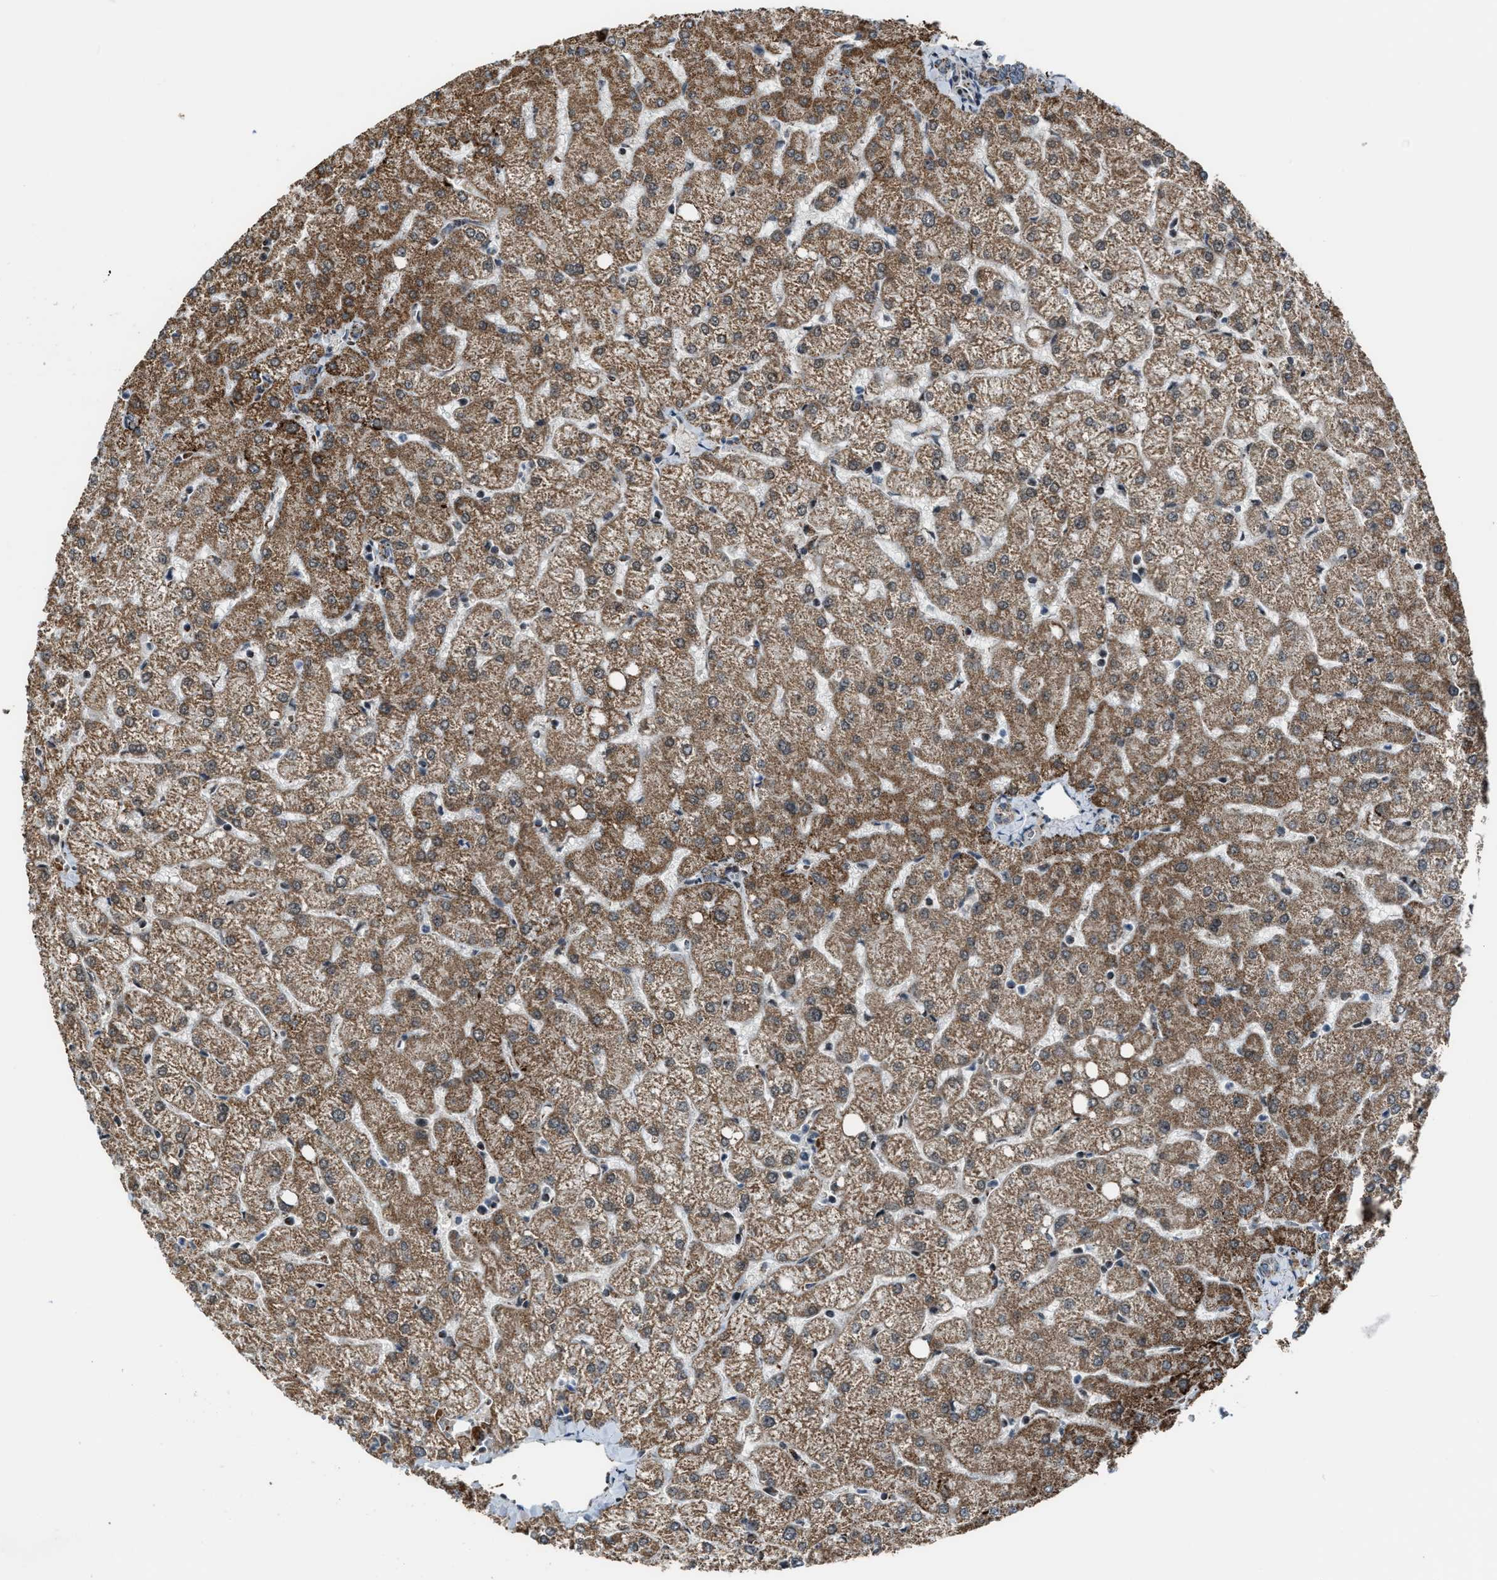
{"staining": {"intensity": "moderate", "quantity": "25%-75%", "location": "cytoplasmic/membranous"}, "tissue": "liver", "cell_type": "Cholangiocytes", "image_type": "normal", "snomed": [{"axis": "morphology", "description": "Normal tissue, NOS"}, {"axis": "topography", "description": "Liver"}], "caption": "Immunohistochemical staining of unremarkable liver displays moderate cytoplasmic/membranous protein positivity in approximately 25%-75% of cholangiocytes.", "gene": "CHN2", "patient": {"sex": "female", "age": 54}}